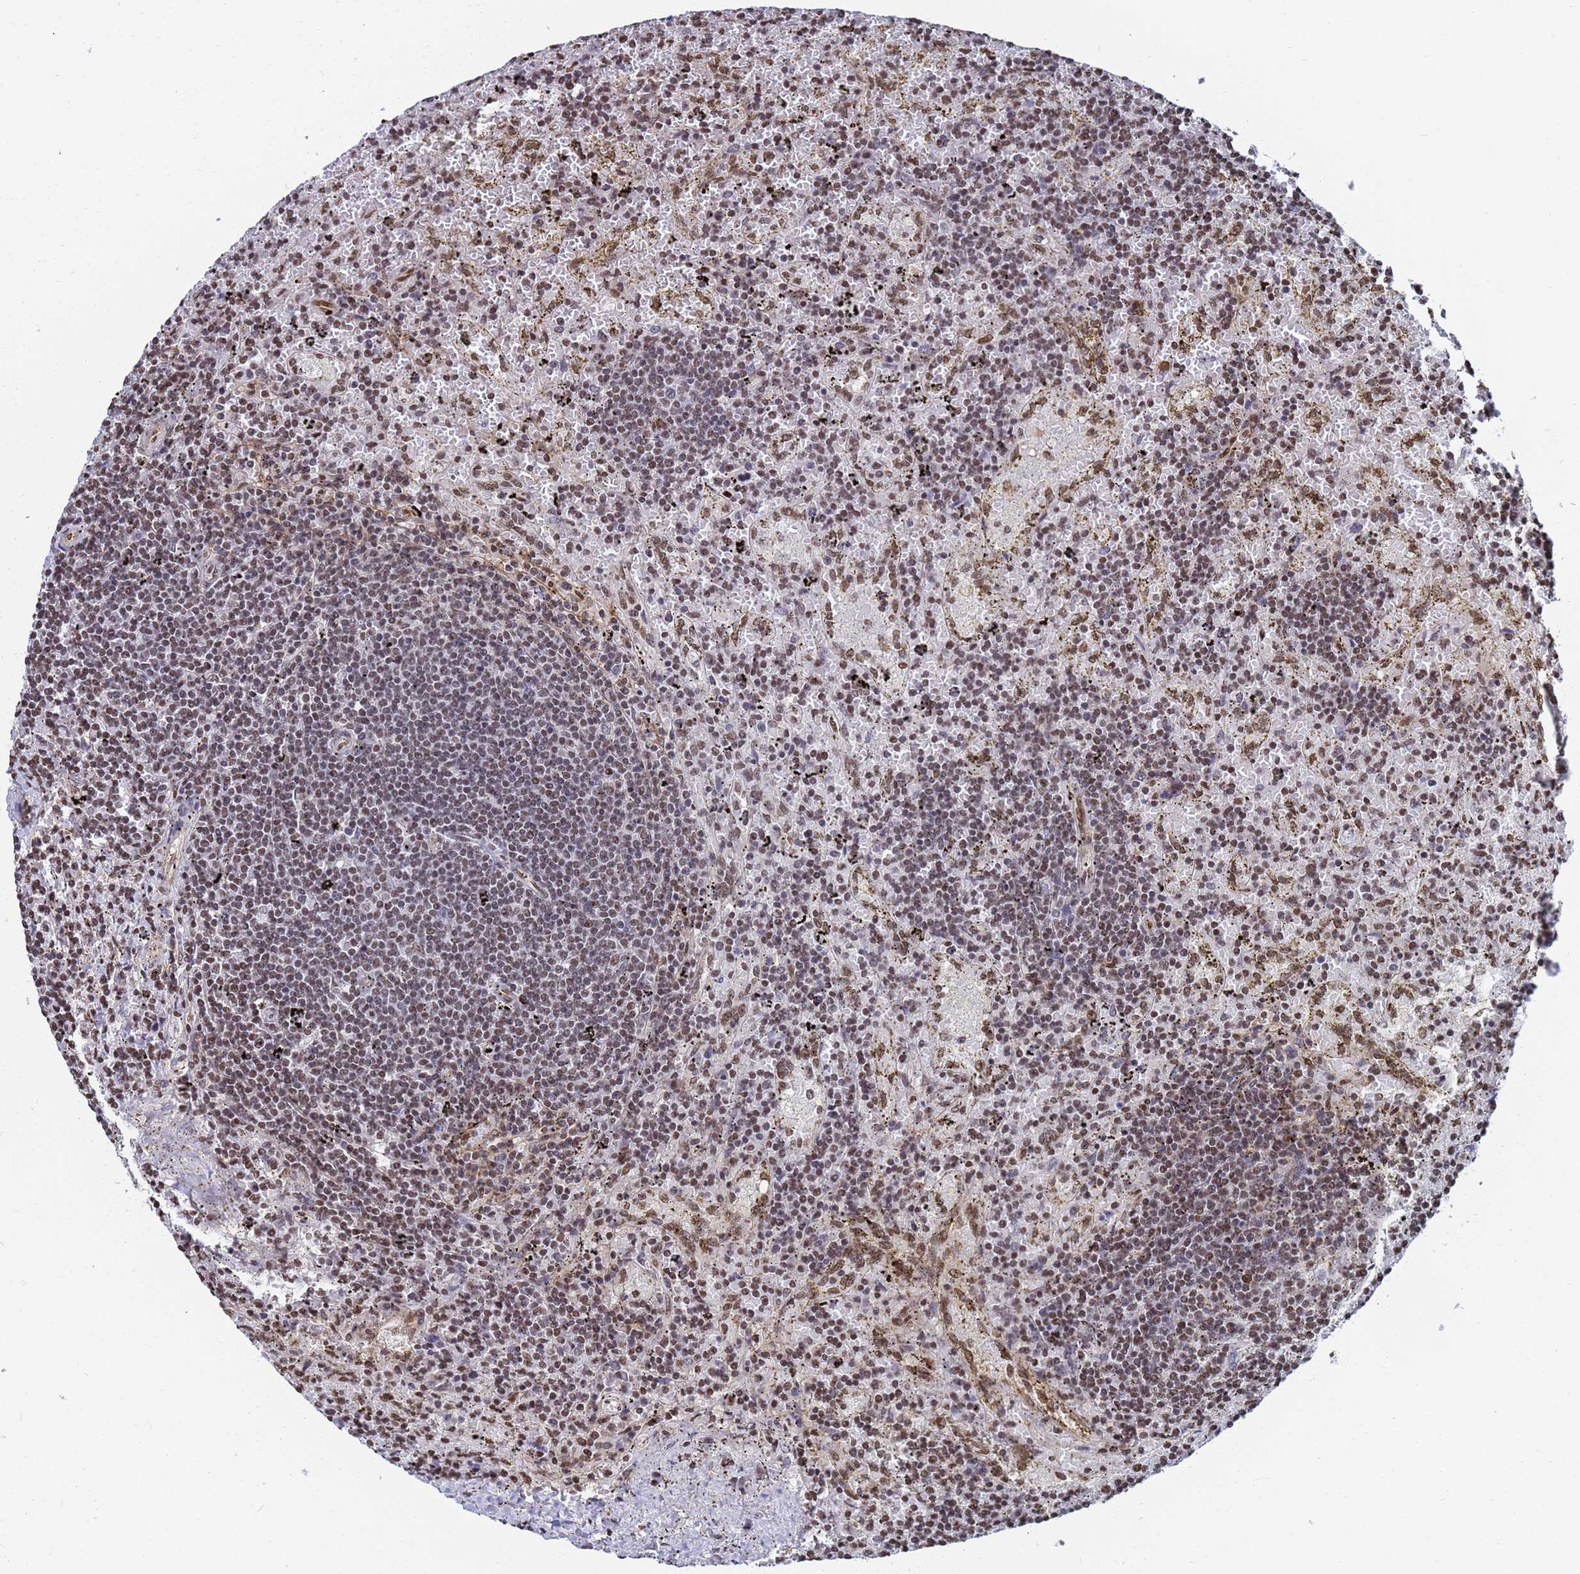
{"staining": {"intensity": "moderate", "quantity": ">75%", "location": "nuclear"}, "tissue": "lymphoma", "cell_type": "Tumor cells", "image_type": "cancer", "snomed": [{"axis": "morphology", "description": "Malignant lymphoma, non-Hodgkin's type, Low grade"}, {"axis": "topography", "description": "Spleen"}], "caption": "Protein expression analysis of low-grade malignant lymphoma, non-Hodgkin's type shows moderate nuclear positivity in about >75% of tumor cells.", "gene": "RAVER2", "patient": {"sex": "male", "age": 76}}